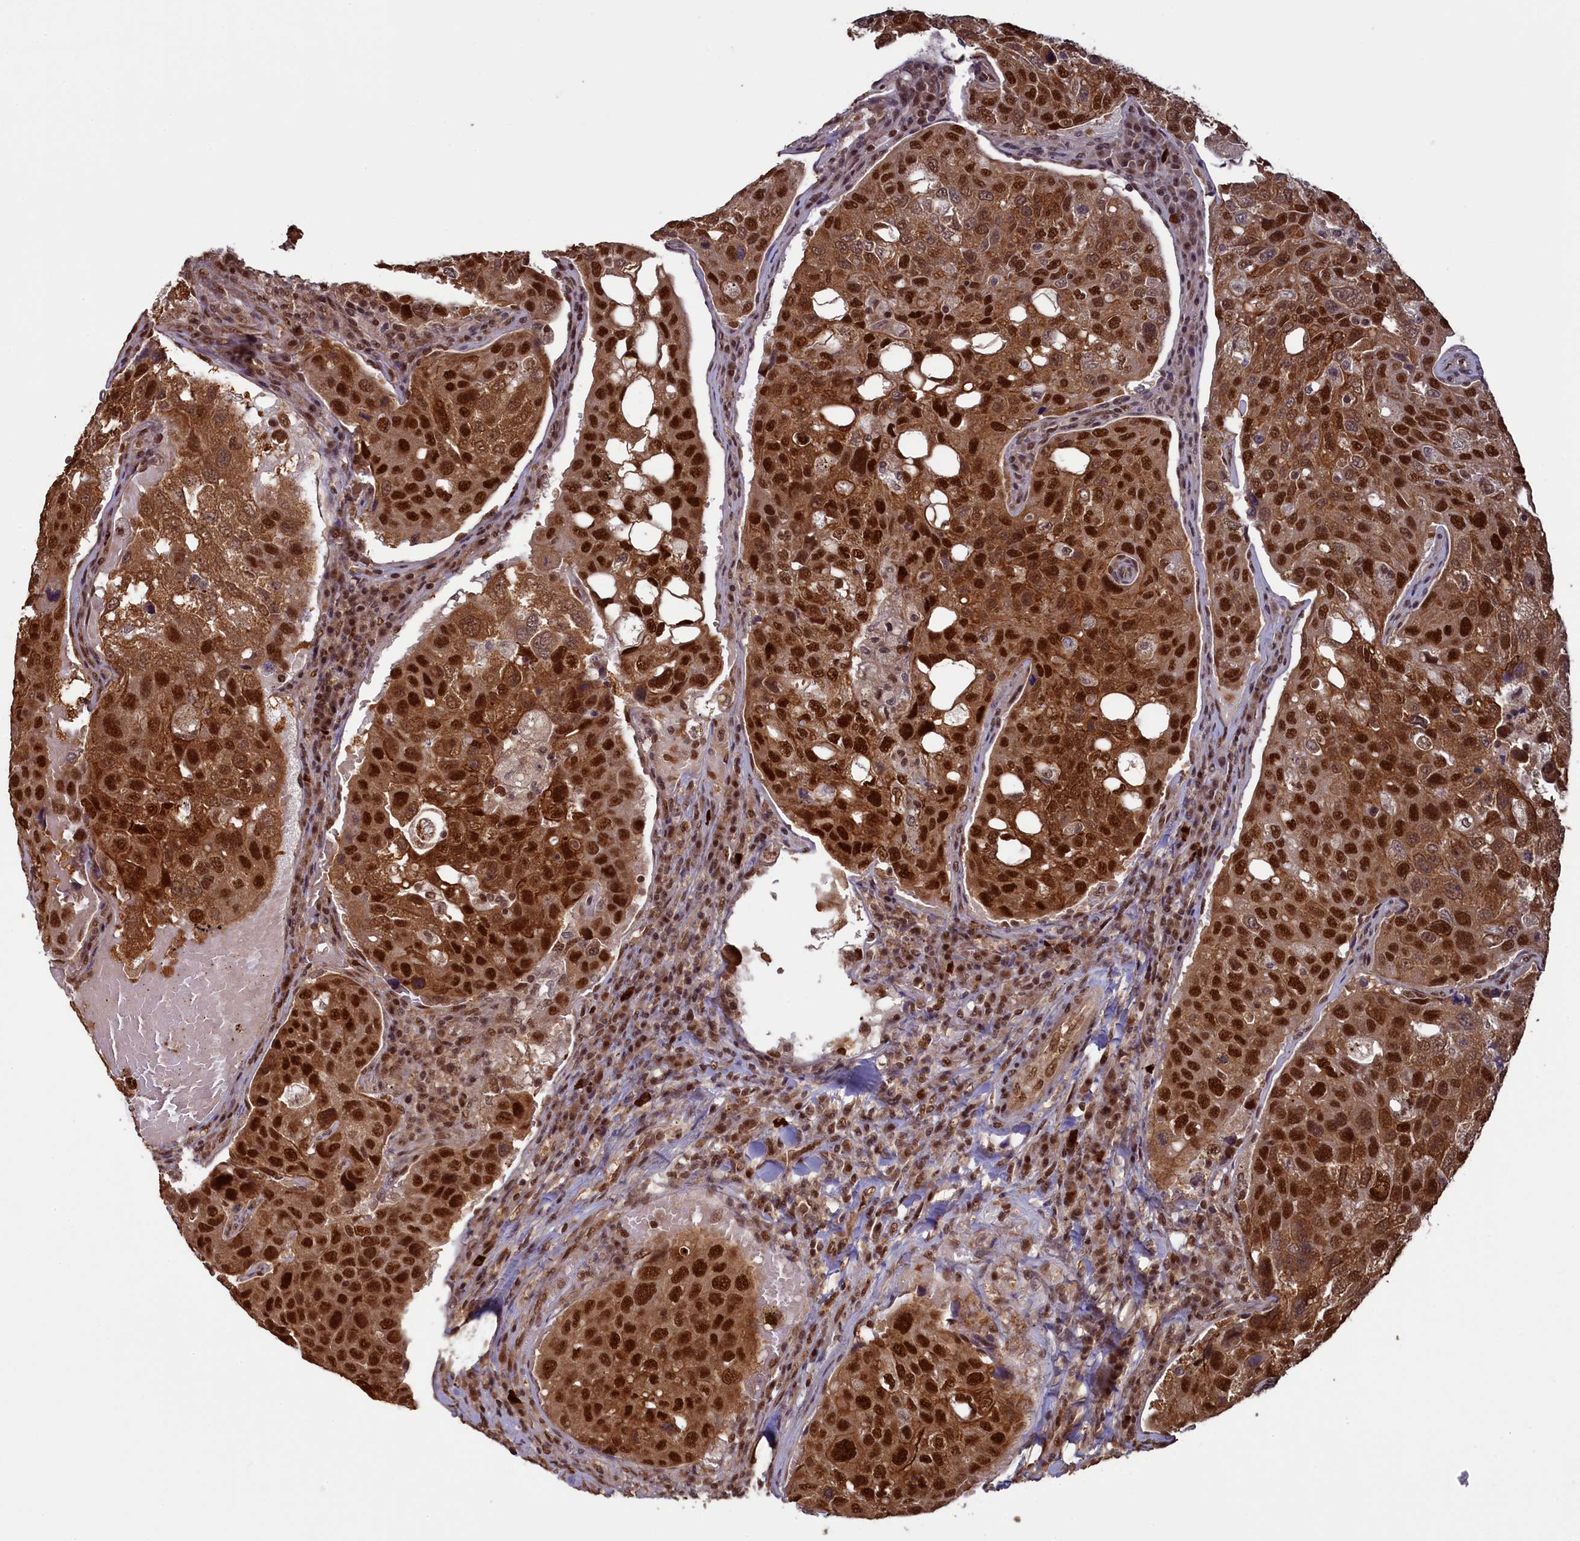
{"staining": {"intensity": "strong", "quantity": ">75%", "location": "cytoplasmic/membranous,nuclear"}, "tissue": "urothelial cancer", "cell_type": "Tumor cells", "image_type": "cancer", "snomed": [{"axis": "morphology", "description": "Urothelial carcinoma, High grade"}, {"axis": "topography", "description": "Lymph node"}, {"axis": "topography", "description": "Urinary bladder"}], "caption": "This photomicrograph displays immunohistochemistry staining of human urothelial cancer, with high strong cytoplasmic/membranous and nuclear staining in approximately >75% of tumor cells.", "gene": "NAE1", "patient": {"sex": "male", "age": 51}}